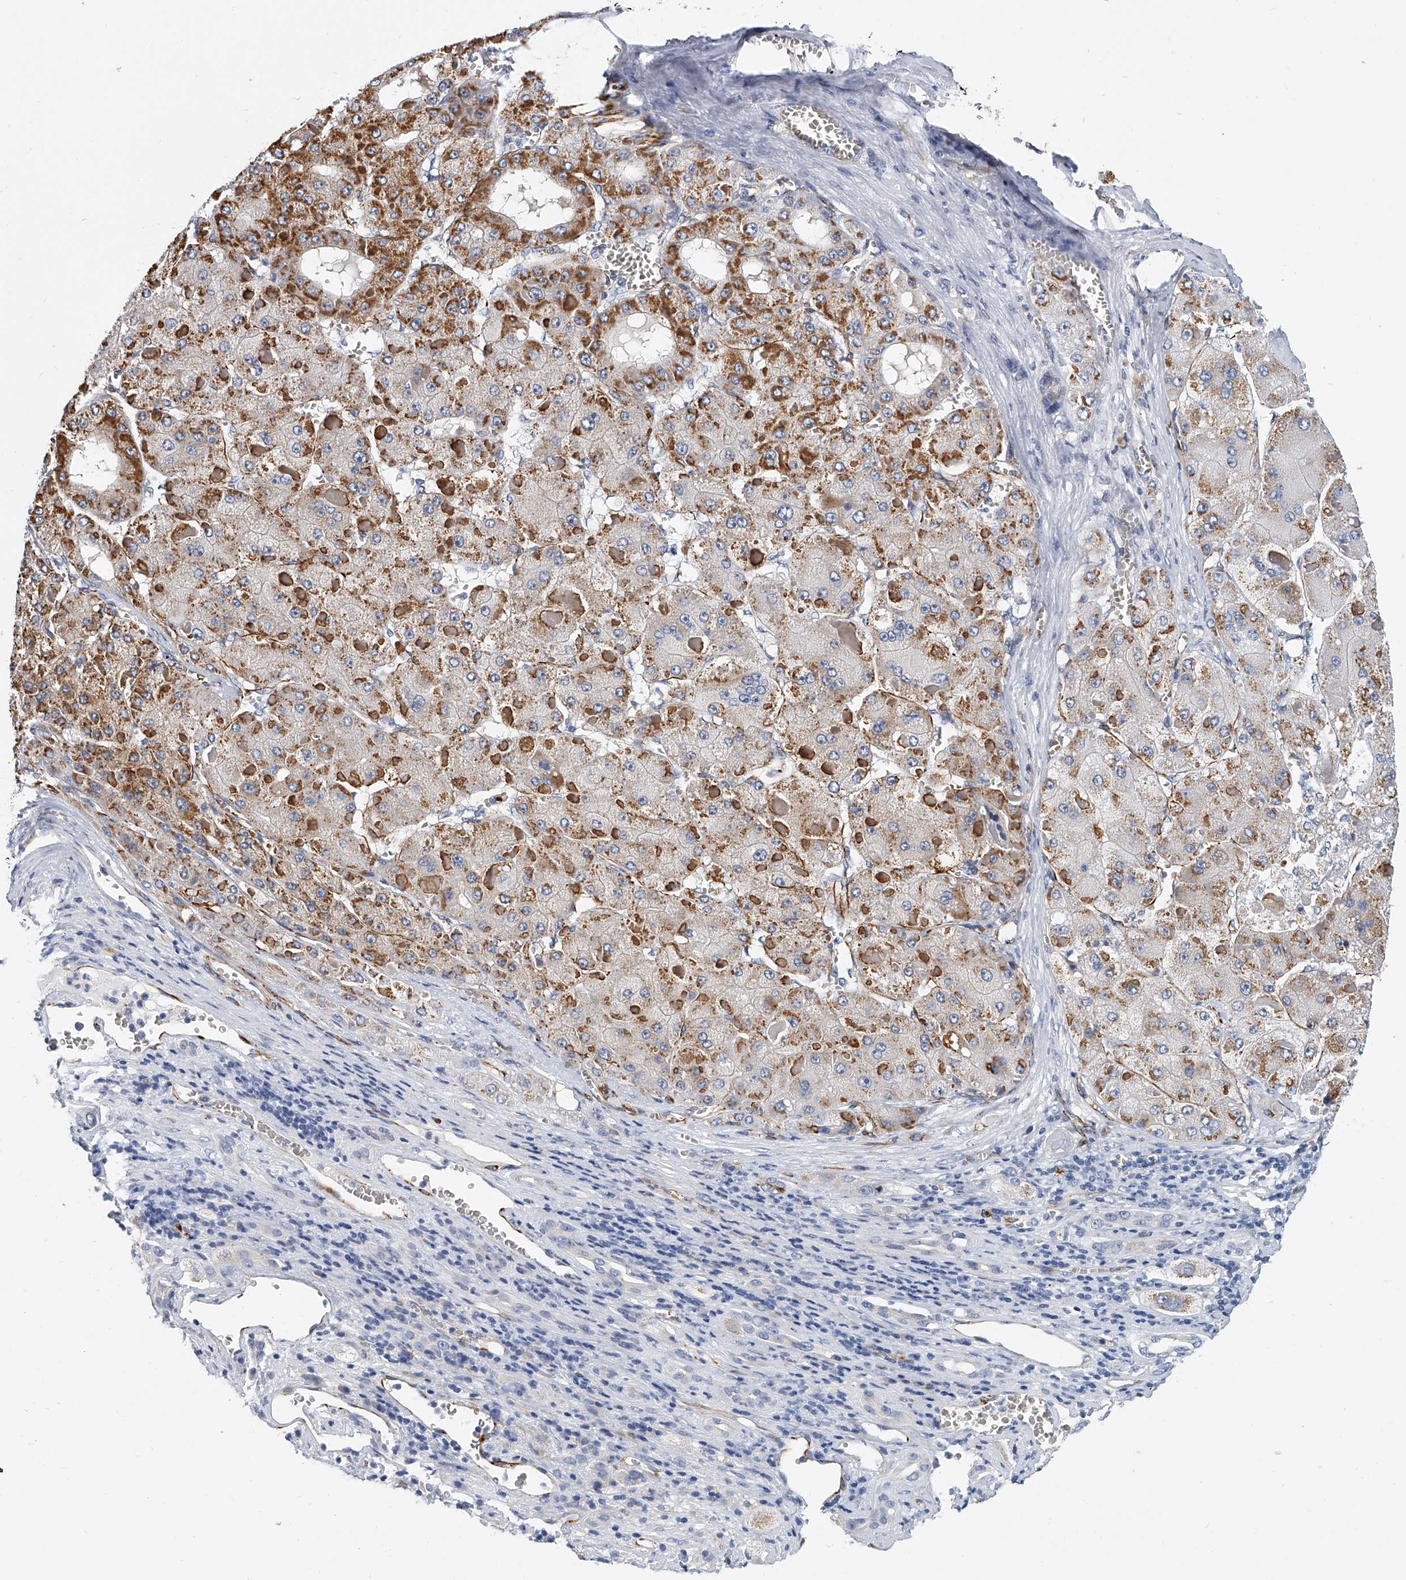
{"staining": {"intensity": "moderate", "quantity": ">75%", "location": "cytoplasmic/membranous"}, "tissue": "liver cancer", "cell_type": "Tumor cells", "image_type": "cancer", "snomed": [{"axis": "morphology", "description": "Carcinoma, Hepatocellular, NOS"}, {"axis": "topography", "description": "Liver"}], "caption": "Immunohistochemistry (DAB (3,3'-diaminobenzidine)) staining of human liver cancer (hepatocellular carcinoma) exhibits moderate cytoplasmic/membranous protein staining in about >75% of tumor cells.", "gene": "KIRREL1", "patient": {"sex": "female", "age": 73}}